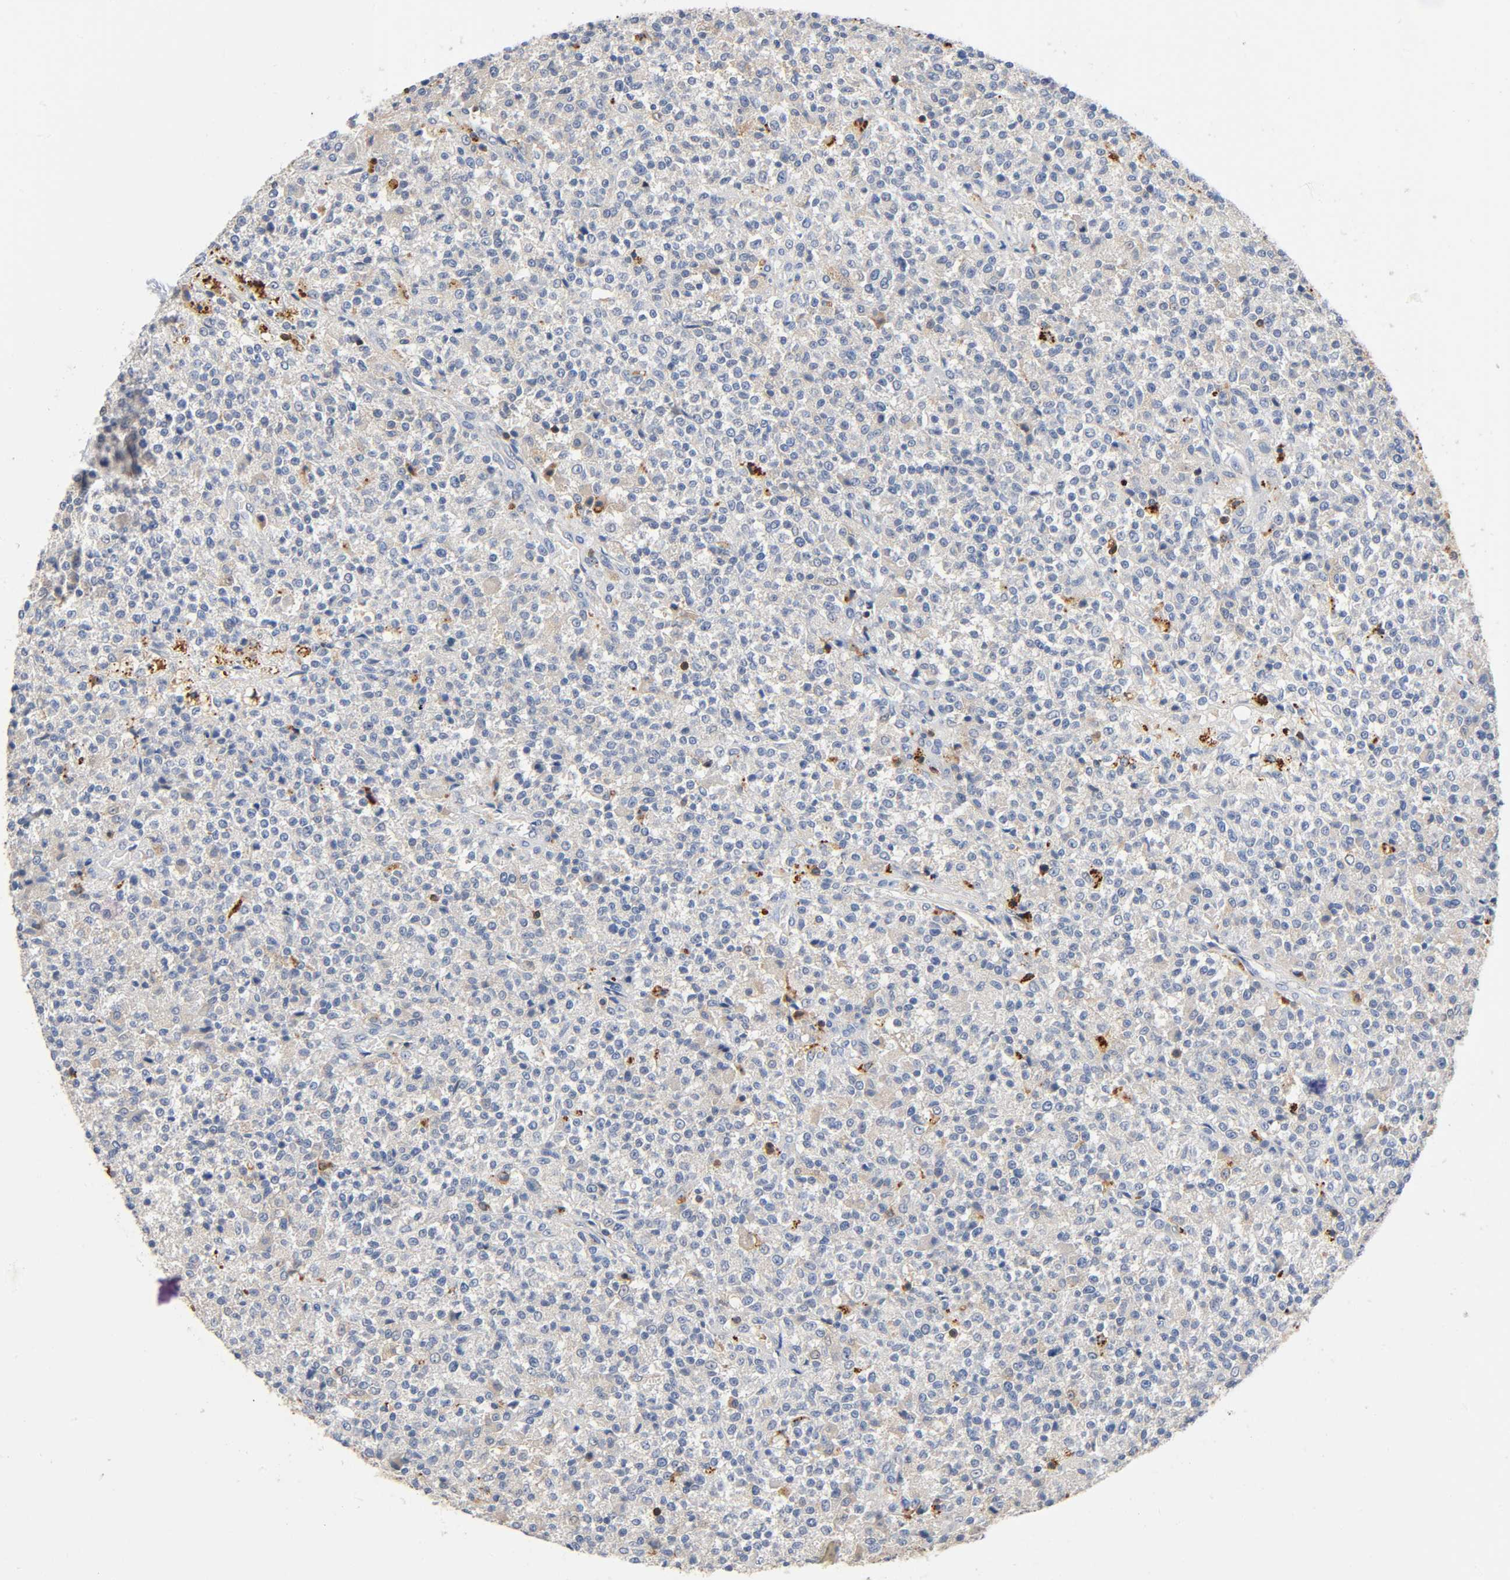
{"staining": {"intensity": "weak", "quantity": "25%-75%", "location": "cytoplasmic/membranous"}, "tissue": "testis cancer", "cell_type": "Tumor cells", "image_type": "cancer", "snomed": [{"axis": "morphology", "description": "Seminoma, NOS"}, {"axis": "topography", "description": "Testis"}], "caption": "The photomicrograph shows immunohistochemical staining of testis cancer (seminoma). There is weak cytoplasmic/membranous positivity is seen in about 25%-75% of tumor cells. (Stains: DAB in brown, nuclei in blue, Microscopy: brightfield microscopy at high magnification).", "gene": "UCKL1", "patient": {"sex": "male", "age": 59}}